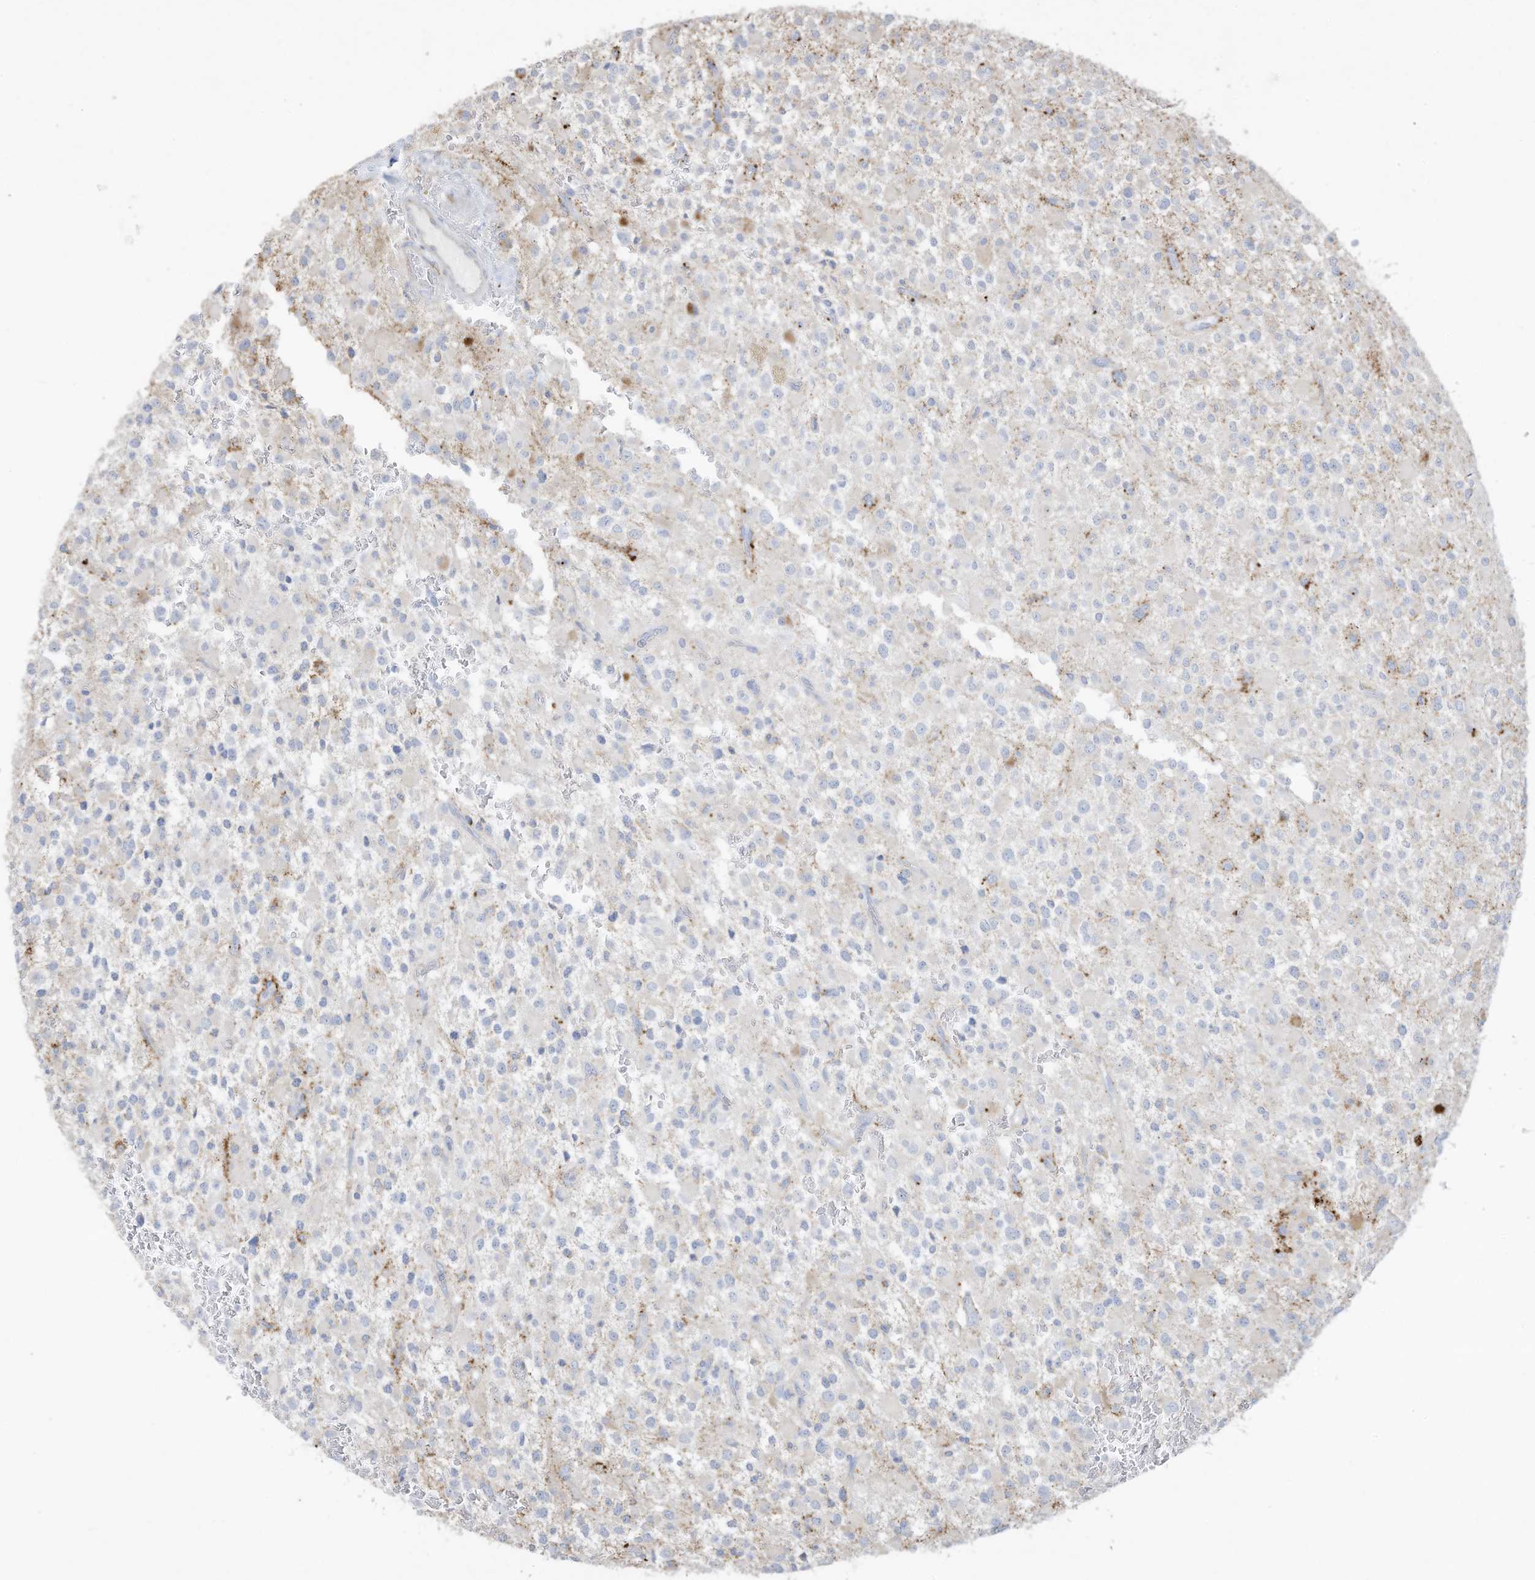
{"staining": {"intensity": "negative", "quantity": "none", "location": "none"}, "tissue": "glioma", "cell_type": "Tumor cells", "image_type": "cancer", "snomed": [{"axis": "morphology", "description": "Glioma, malignant, High grade"}, {"axis": "topography", "description": "Brain"}], "caption": "An immunohistochemistry image of glioma is shown. There is no staining in tumor cells of glioma.", "gene": "THNSL2", "patient": {"sex": "male", "age": 34}}